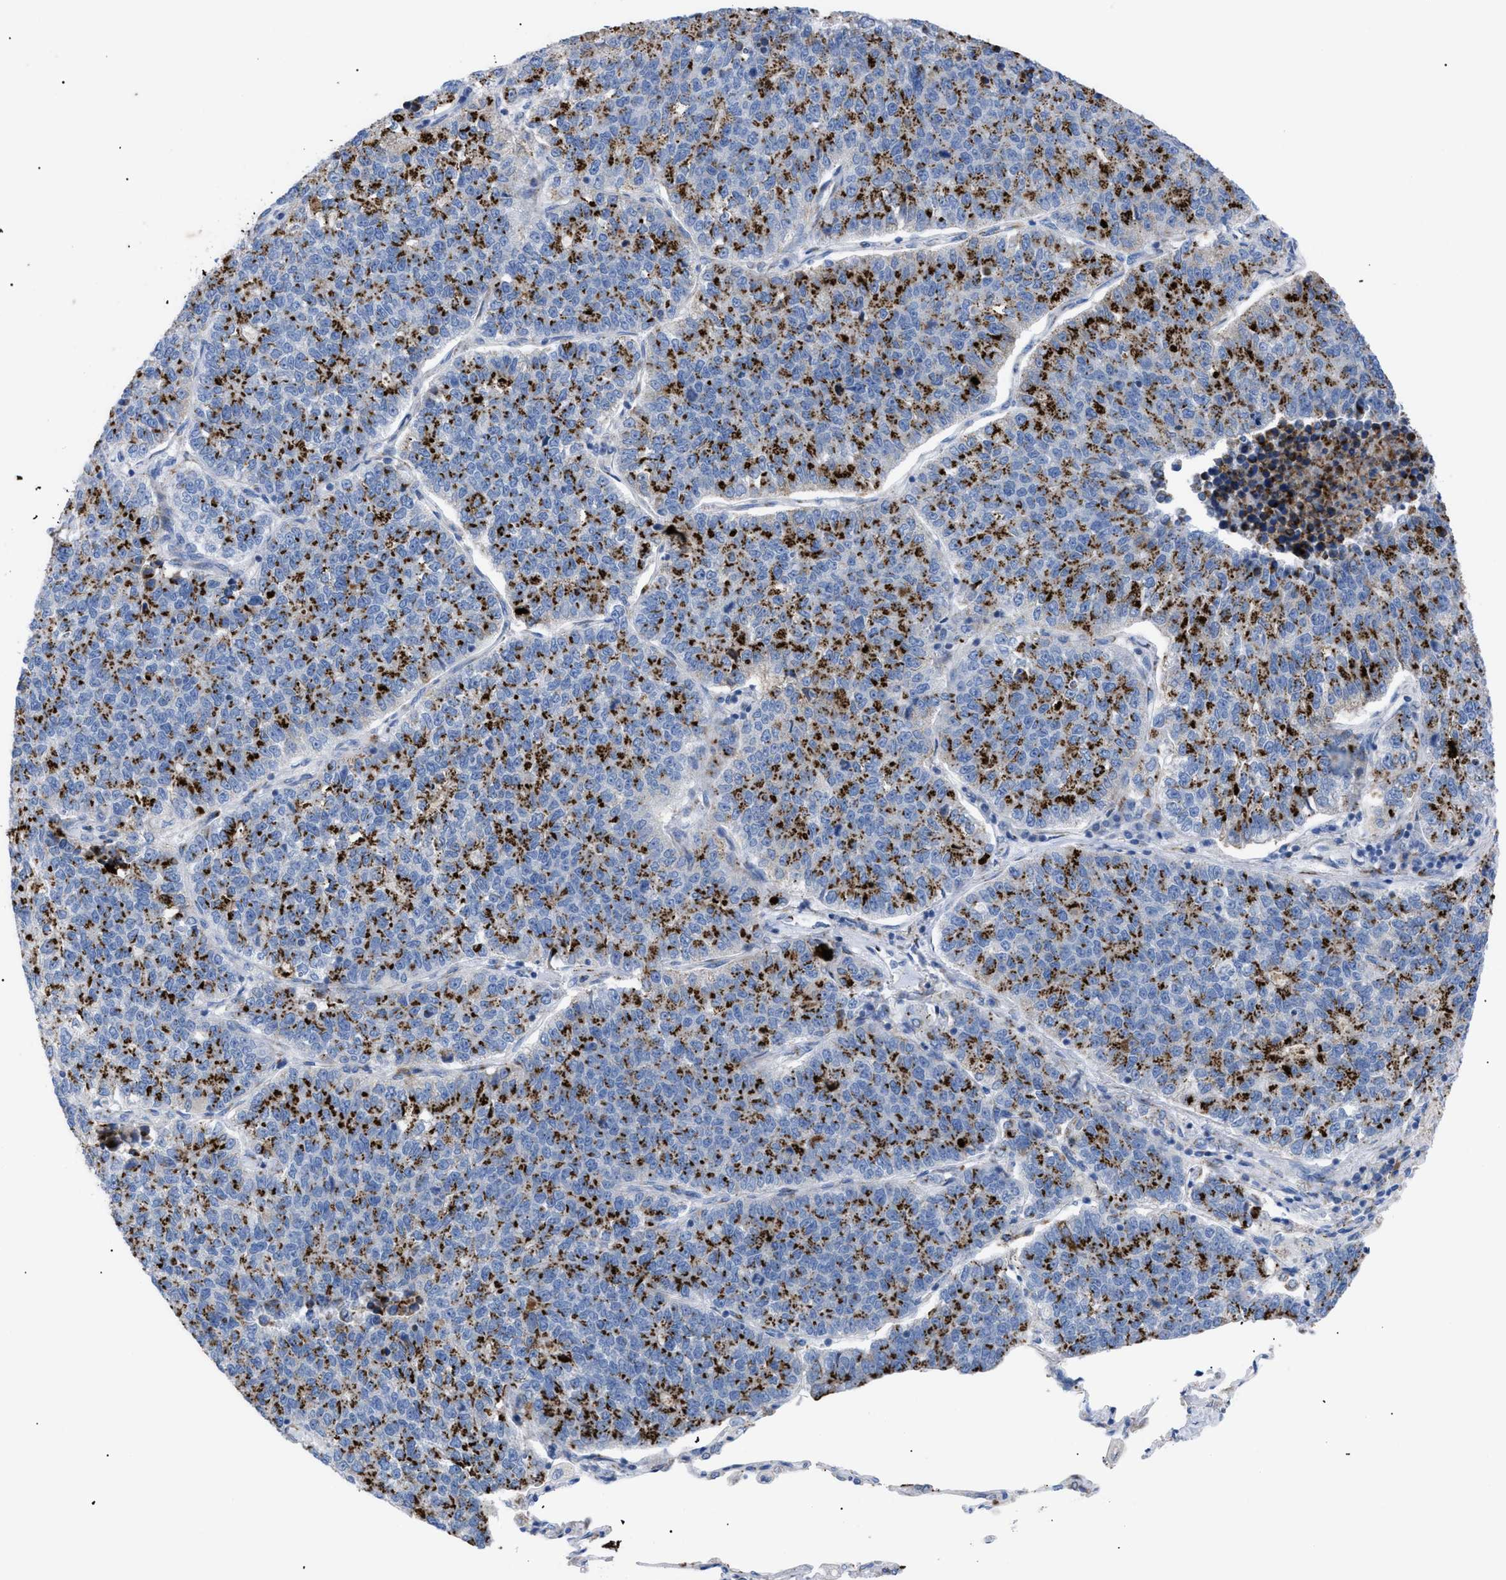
{"staining": {"intensity": "strong", "quantity": ">75%", "location": "cytoplasmic/membranous"}, "tissue": "lung cancer", "cell_type": "Tumor cells", "image_type": "cancer", "snomed": [{"axis": "morphology", "description": "Adenocarcinoma, NOS"}, {"axis": "topography", "description": "Lung"}], "caption": "A brown stain labels strong cytoplasmic/membranous expression of a protein in adenocarcinoma (lung) tumor cells.", "gene": "TMEM17", "patient": {"sex": "male", "age": 49}}